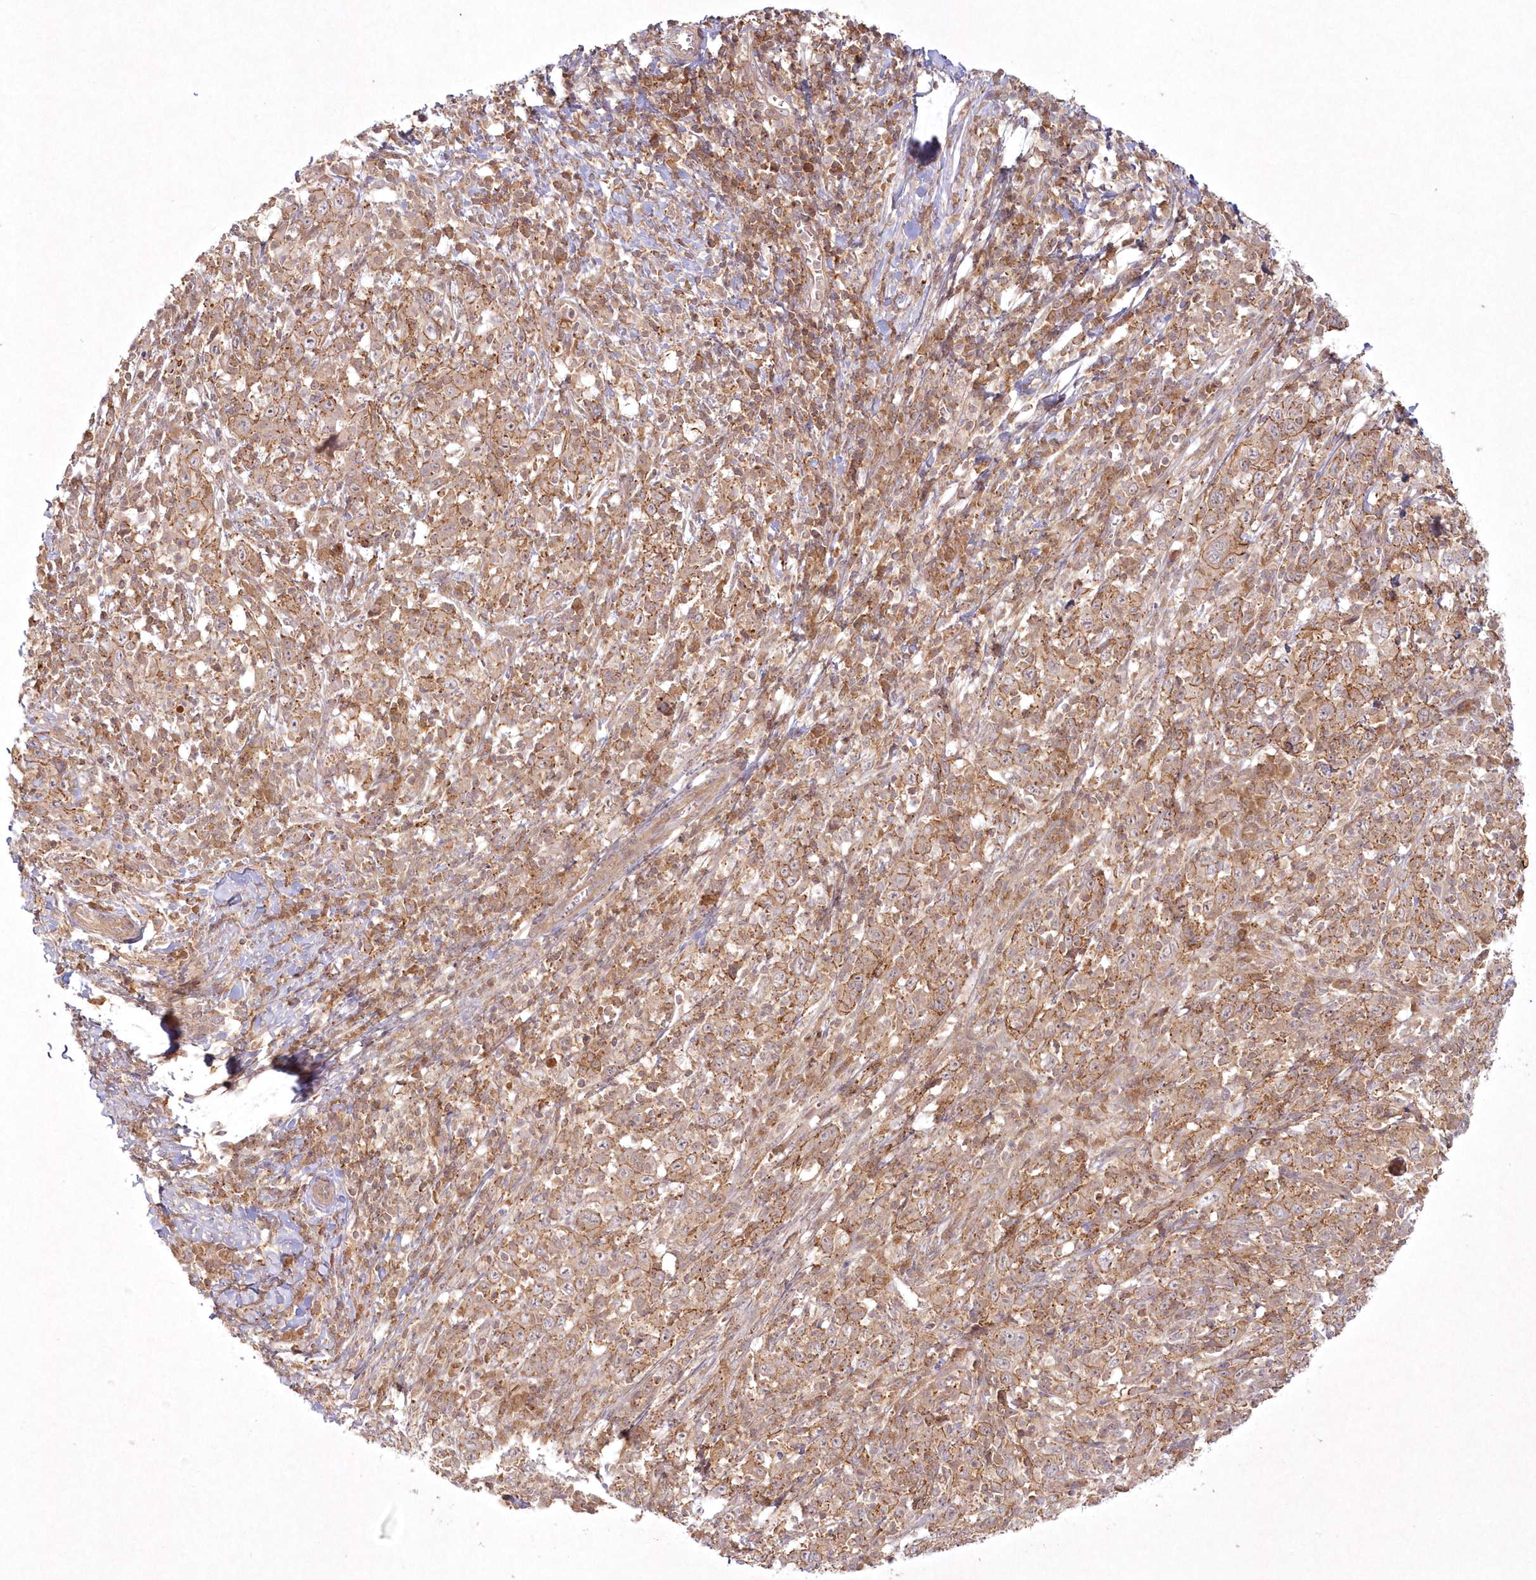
{"staining": {"intensity": "moderate", "quantity": ">75%", "location": "cytoplasmic/membranous"}, "tissue": "cervical cancer", "cell_type": "Tumor cells", "image_type": "cancer", "snomed": [{"axis": "morphology", "description": "Squamous cell carcinoma, NOS"}, {"axis": "topography", "description": "Cervix"}], "caption": "Protein expression analysis of cervical cancer (squamous cell carcinoma) exhibits moderate cytoplasmic/membranous positivity in about >75% of tumor cells. The staining was performed using DAB (3,3'-diaminobenzidine) to visualize the protein expression in brown, while the nuclei were stained in blue with hematoxylin (Magnification: 20x).", "gene": "TOGARAM2", "patient": {"sex": "female", "age": 46}}